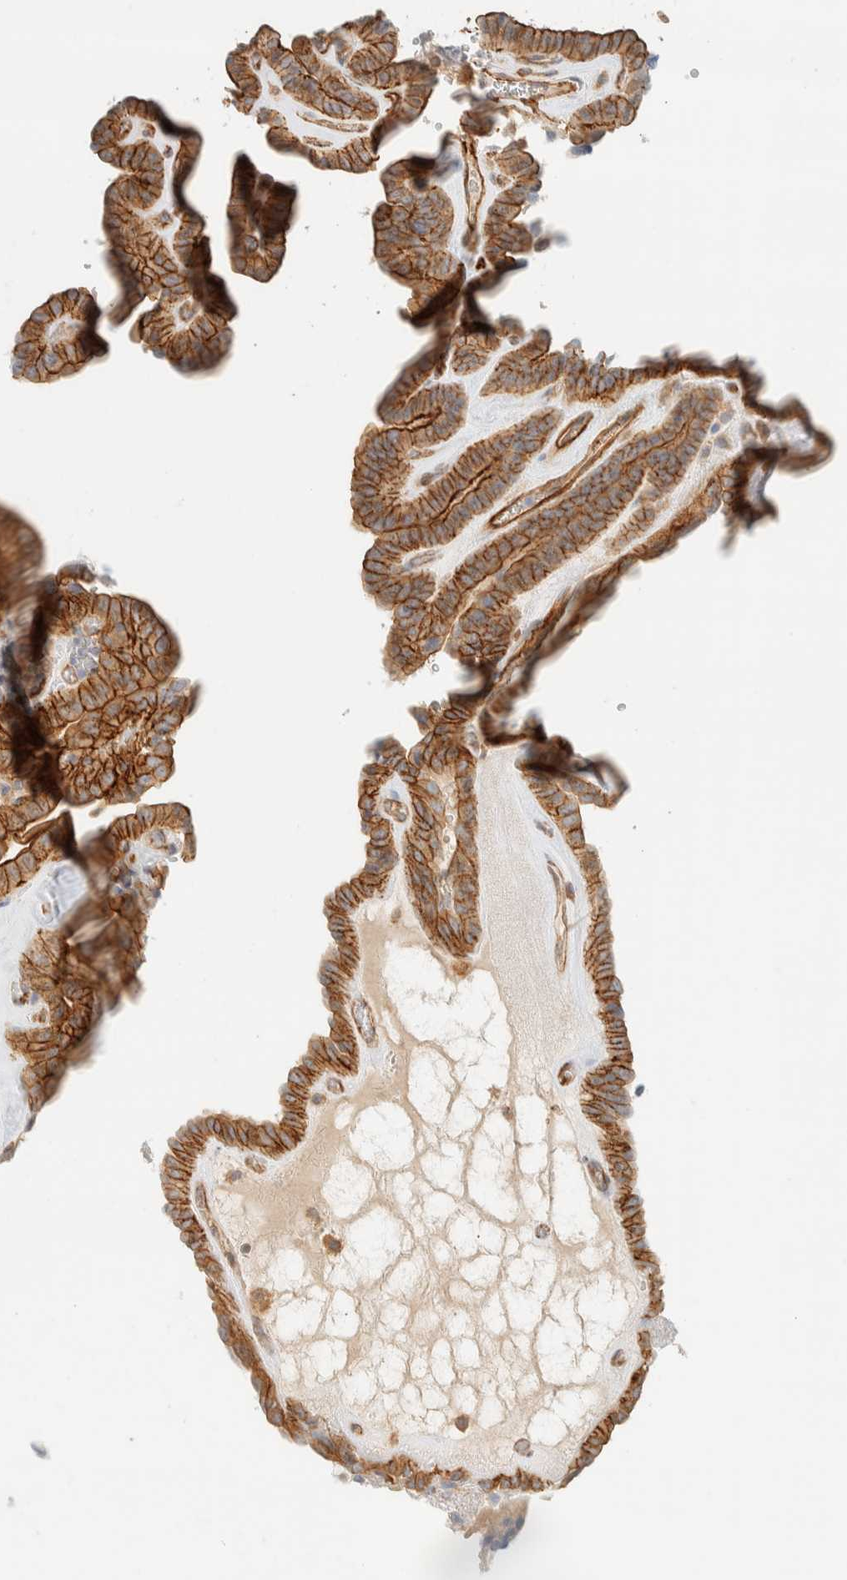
{"staining": {"intensity": "moderate", "quantity": ">75%", "location": "cytoplasmic/membranous"}, "tissue": "thyroid cancer", "cell_type": "Tumor cells", "image_type": "cancer", "snomed": [{"axis": "morphology", "description": "Papillary adenocarcinoma, NOS"}, {"axis": "topography", "description": "Thyroid gland"}], "caption": "Tumor cells demonstrate medium levels of moderate cytoplasmic/membranous staining in approximately >75% of cells in thyroid cancer (papillary adenocarcinoma). (Brightfield microscopy of DAB IHC at high magnification).", "gene": "LIMA1", "patient": {"sex": "male", "age": 77}}